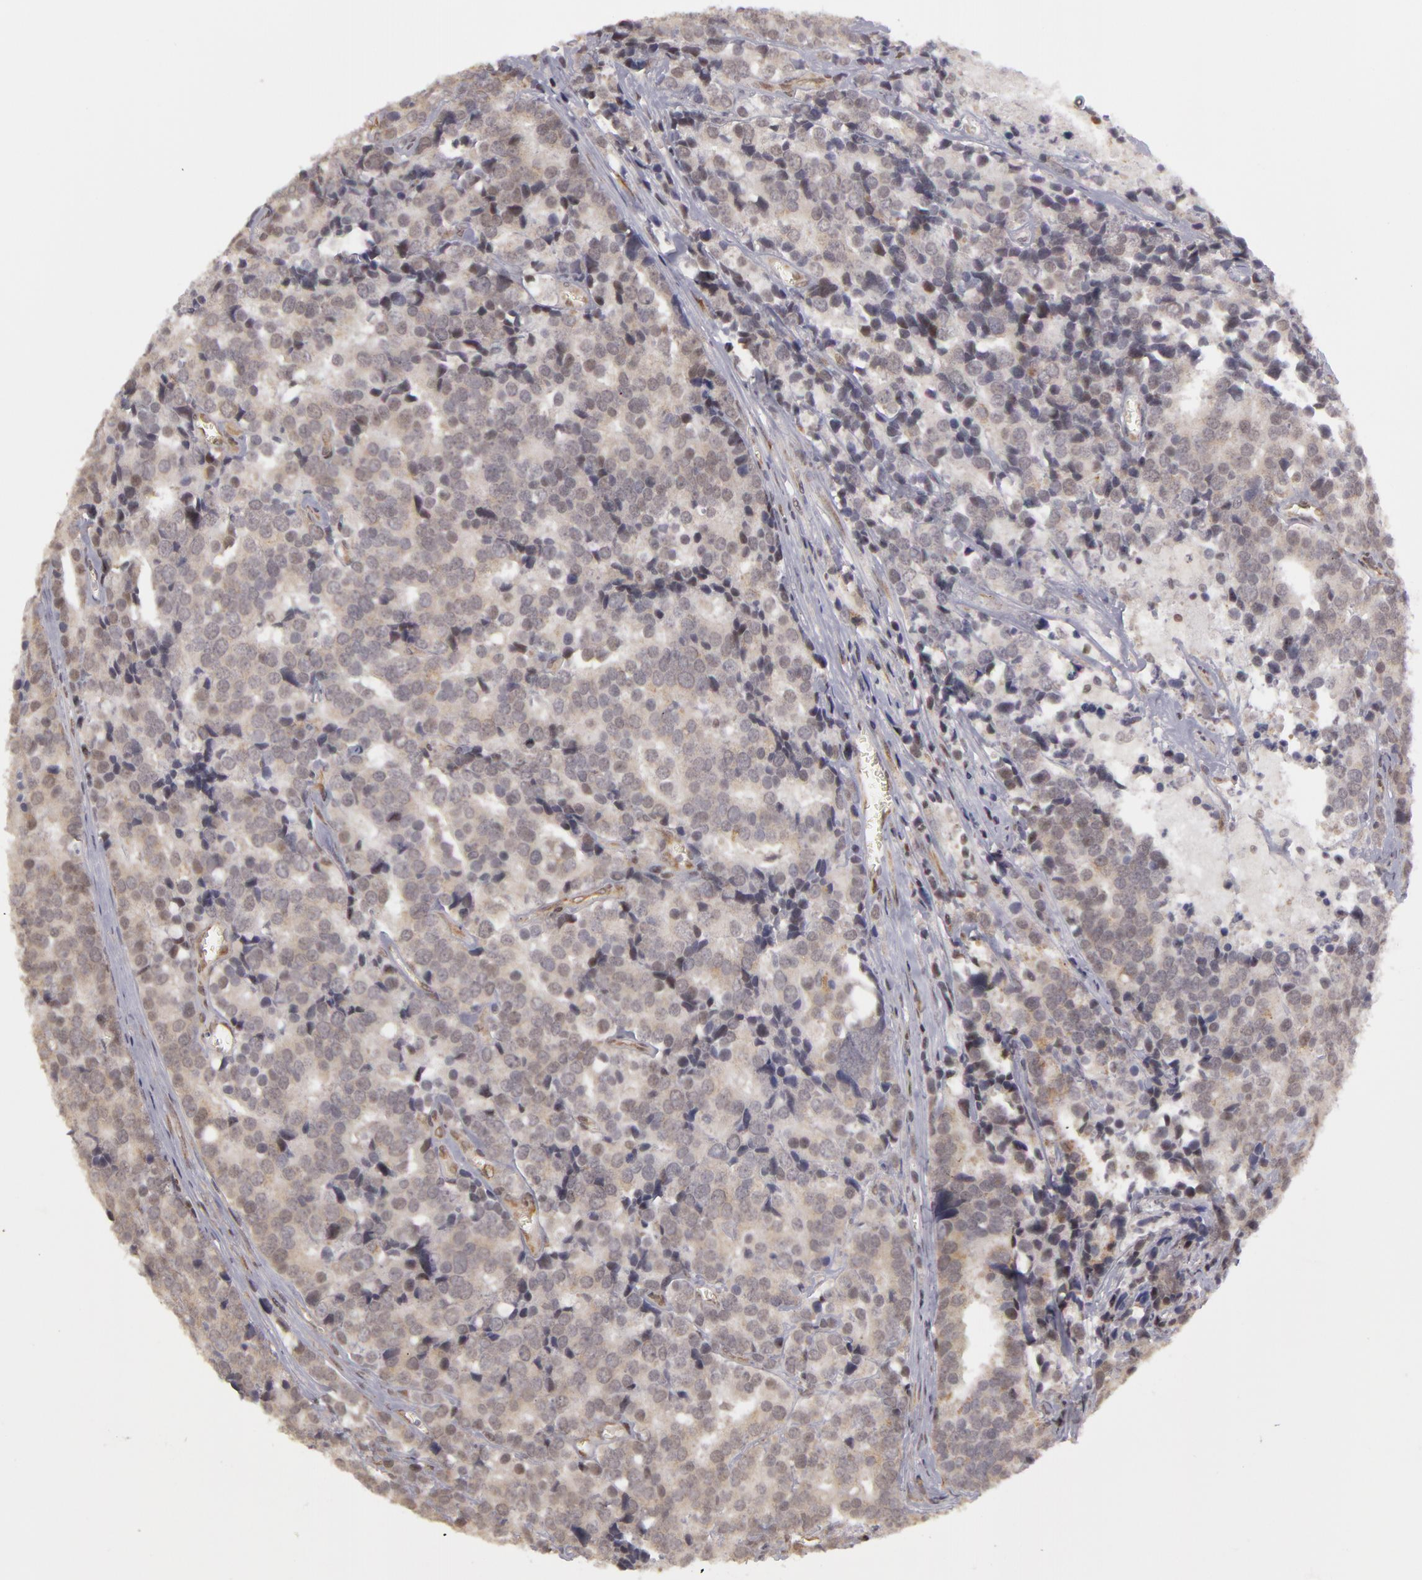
{"staining": {"intensity": "weak", "quantity": "25%-75%", "location": "cytoplasmic/membranous"}, "tissue": "prostate cancer", "cell_type": "Tumor cells", "image_type": "cancer", "snomed": [{"axis": "morphology", "description": "Adenocarcinoma, High grade"}, {"axis": "topography", "description": "Prostate"}], "caption": "DAB immunohistochemical staining of human prostate cancer demonstrates weak cytoplasmic/membranous protein expression in about 25%-75% of tumor cells. Nuclei are stained in blue.", "gene": "ZNF133", "patient": {"sex": "male", "age": 71}}